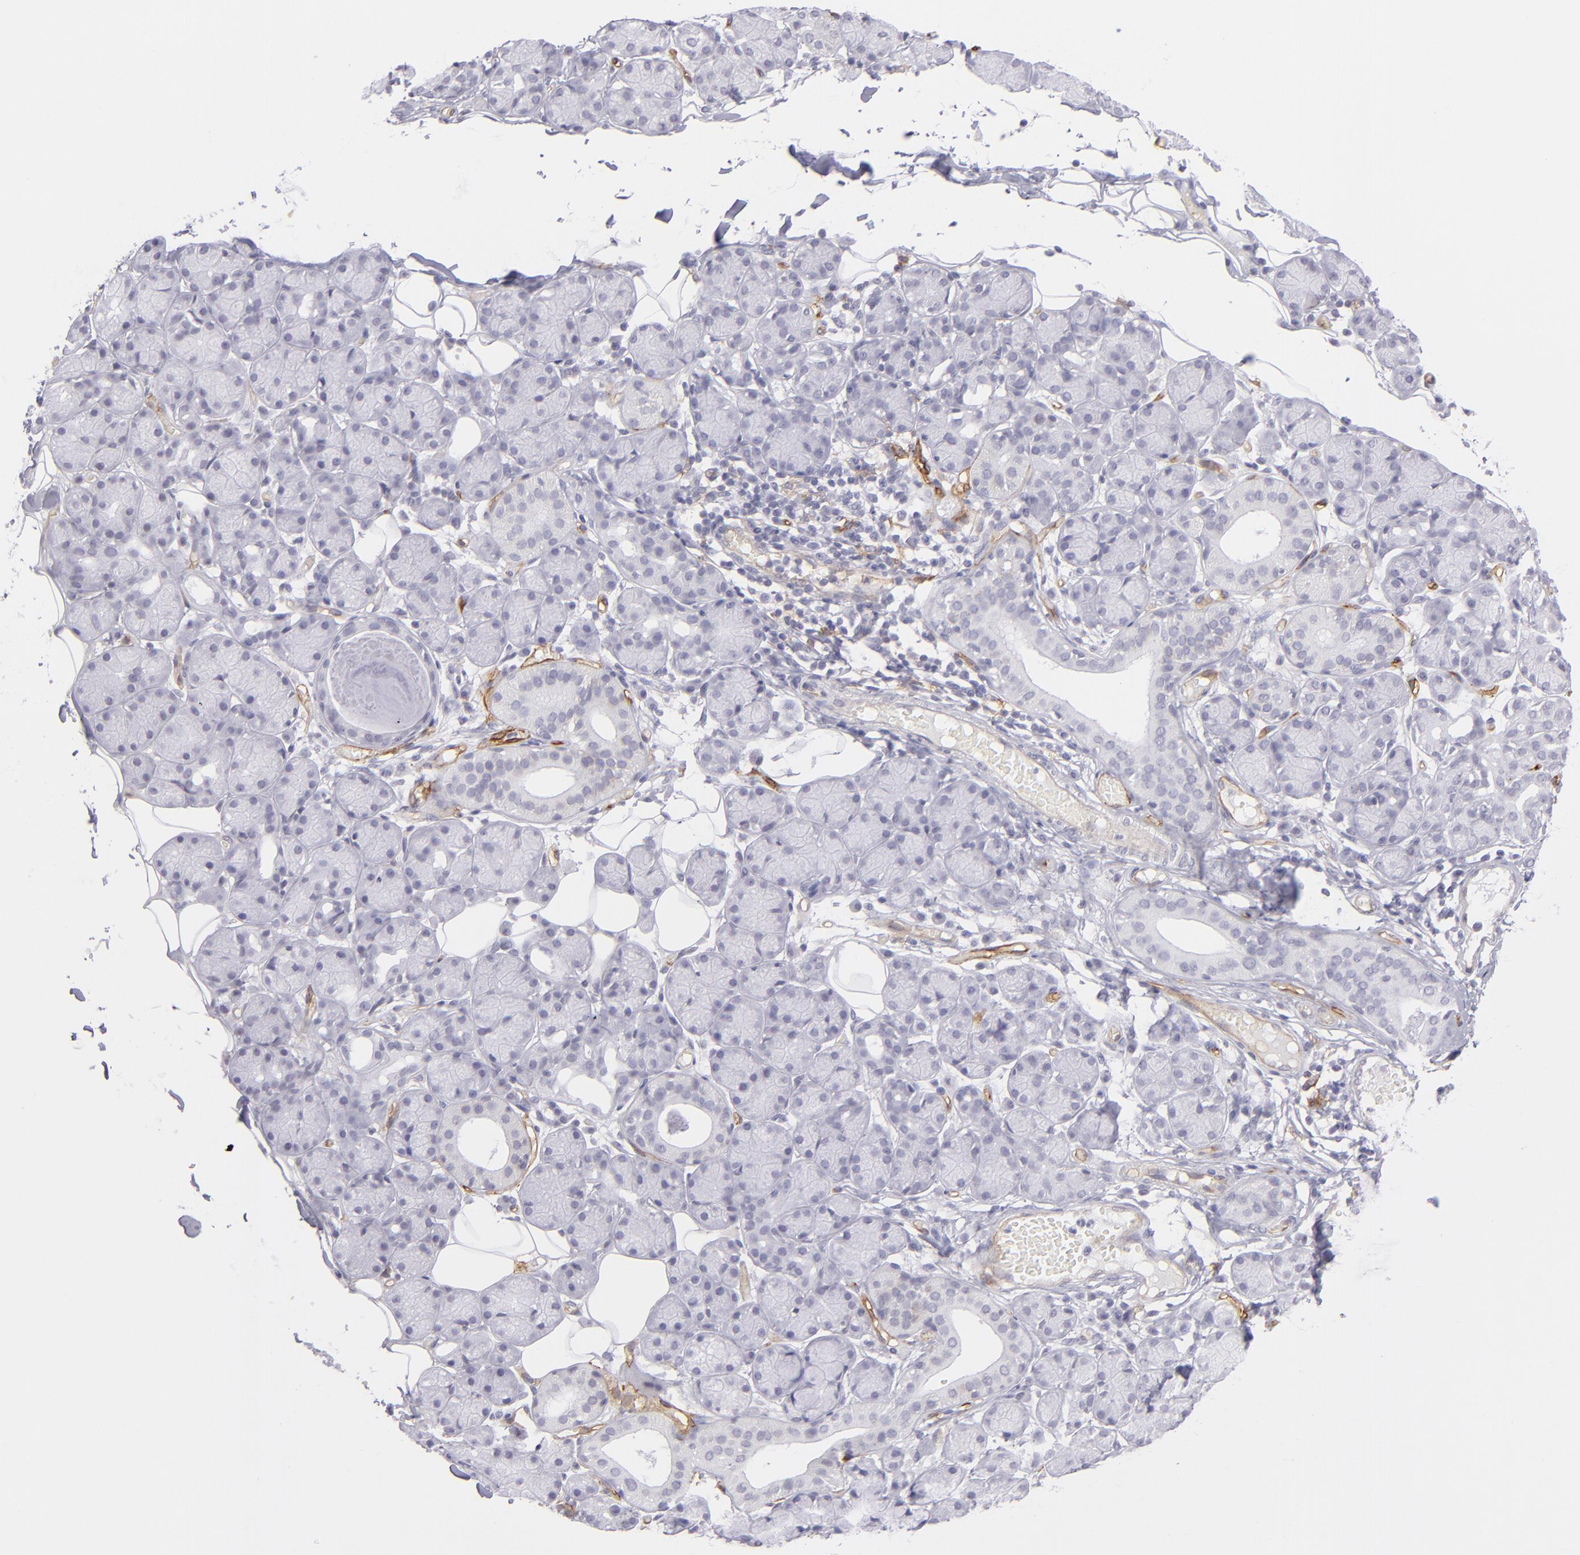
{"staining": {"intensity": "negative", "quantity": "none", "location": "none"}, "tissue": "salivary gland", "cell_type": "Glandular cells", "image_type": "normal", "snomed": [{"axis": "morphology", "description": "Normal tissue, NOS"}, {"axis": "topography", "description": "Salivary gland"}], "caption": "Immunohistochemistry (IHC) image of normal salivary gland: human salivary gland stained with DAB (3,3'-diaminobenzidine) shows no significant protein positivity in glandular cells. (DAB (3,3'-diaminobenzidine) immunohistochemistry (IHC) visualized using brightfield microscopy, high magnification).", "gene": "THBD", "patient": {"sex": "male", "age": 54}}